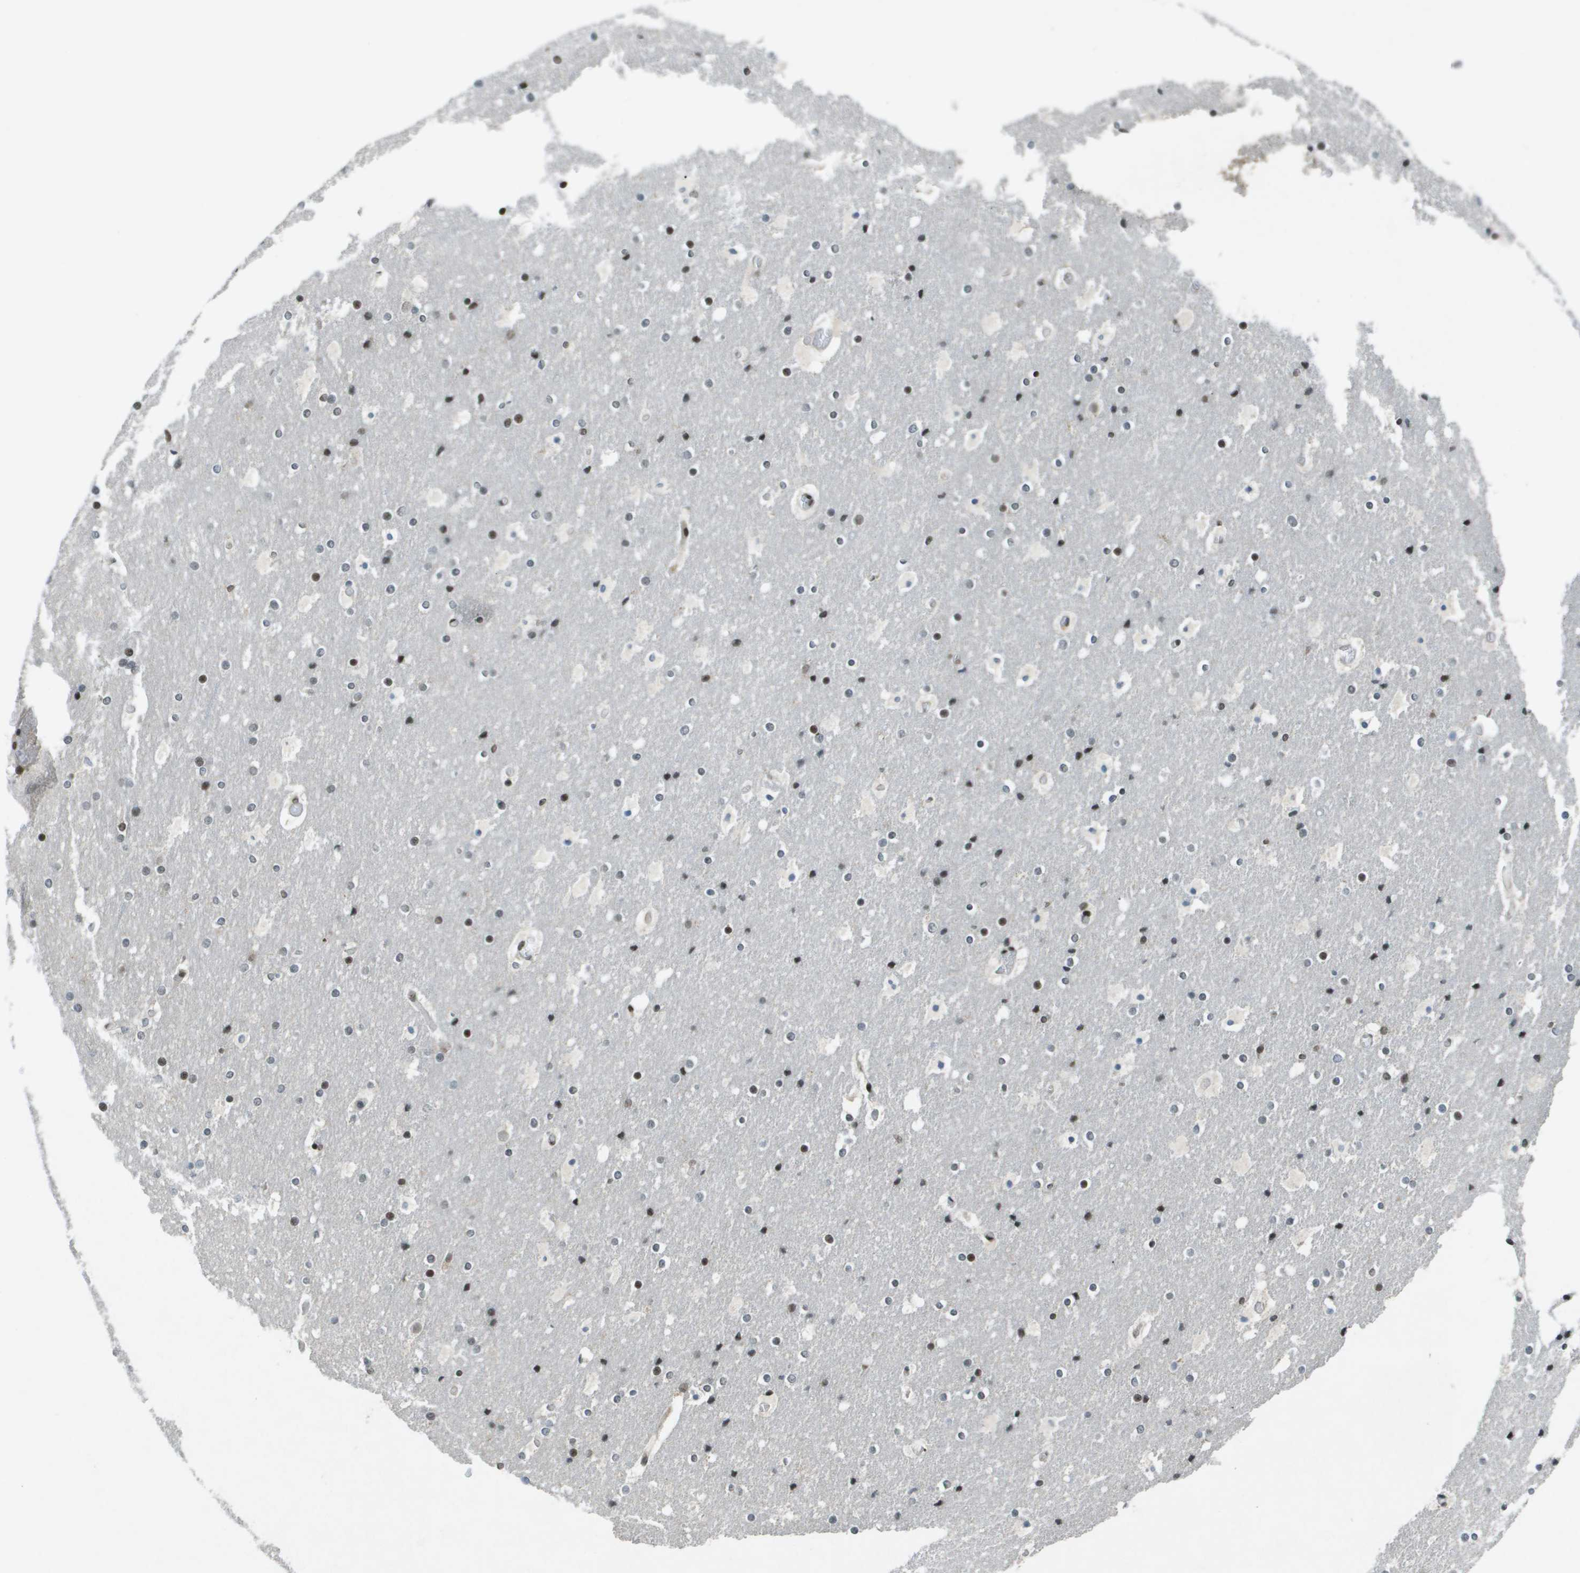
{"staining": {"intensity": "moderate", "quantity": ">75%", "location": "nuclear"}, "tissue": "cerebral cortex", "cell_type": "Endothelial cells", "image_type": "normal", "snomed": [{"axis": "morphology", "description": "Normal tissue, NOS"}, {"axis": "topography", "description": "Cerebral cortex"}], "caption": "Immunohistochemical staining of unremarkable cerebral cortex shows >75% levels of moderate nuclear protein expression in approximately >75% of endothelial cells.", "gene": "IRF7", "patient": {"sex": "male", "age": 57}}